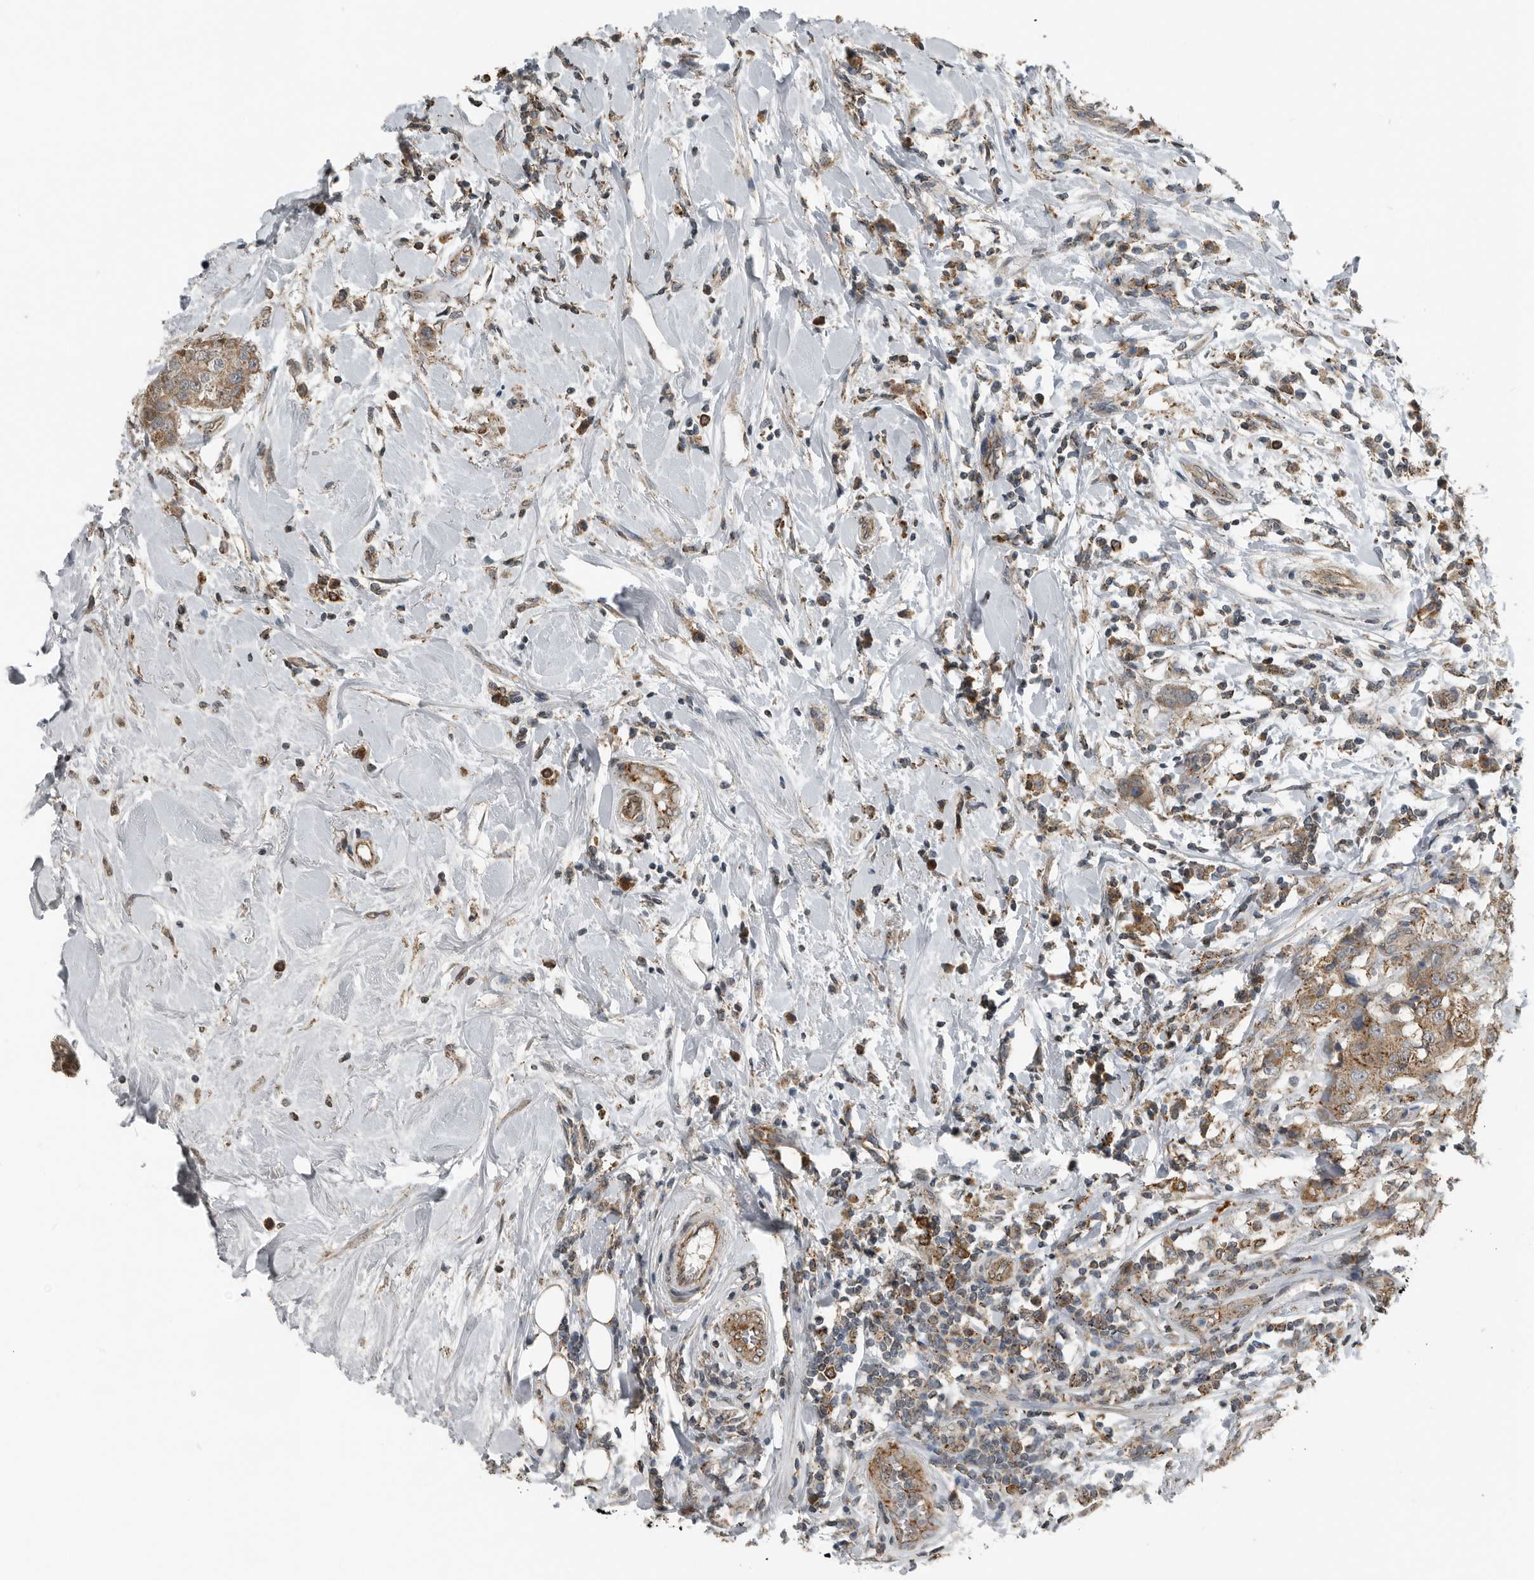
{"staining": {"intensity": "moderate", "quantity": "25%-75%", "location": "cytoplasmic/membranous"}, "tissue": "breast cancer", "cell_type": "Tumor cells", "image_type": "cancer", "snomed": [{"axis": "morphology", "description": "Duct carcinoma"}, {"axis": "topography", "description": "Breast"}], "caption": "Immunohistochemical staining of human infiltrating ductal carcinoma (breast) displays medium levels of moderate cytoplasmic/membranous positivity in about 25%-75% of tumor cells.", "gene": "AFAP1", "patient": {"sex": "female", "age": 27}}